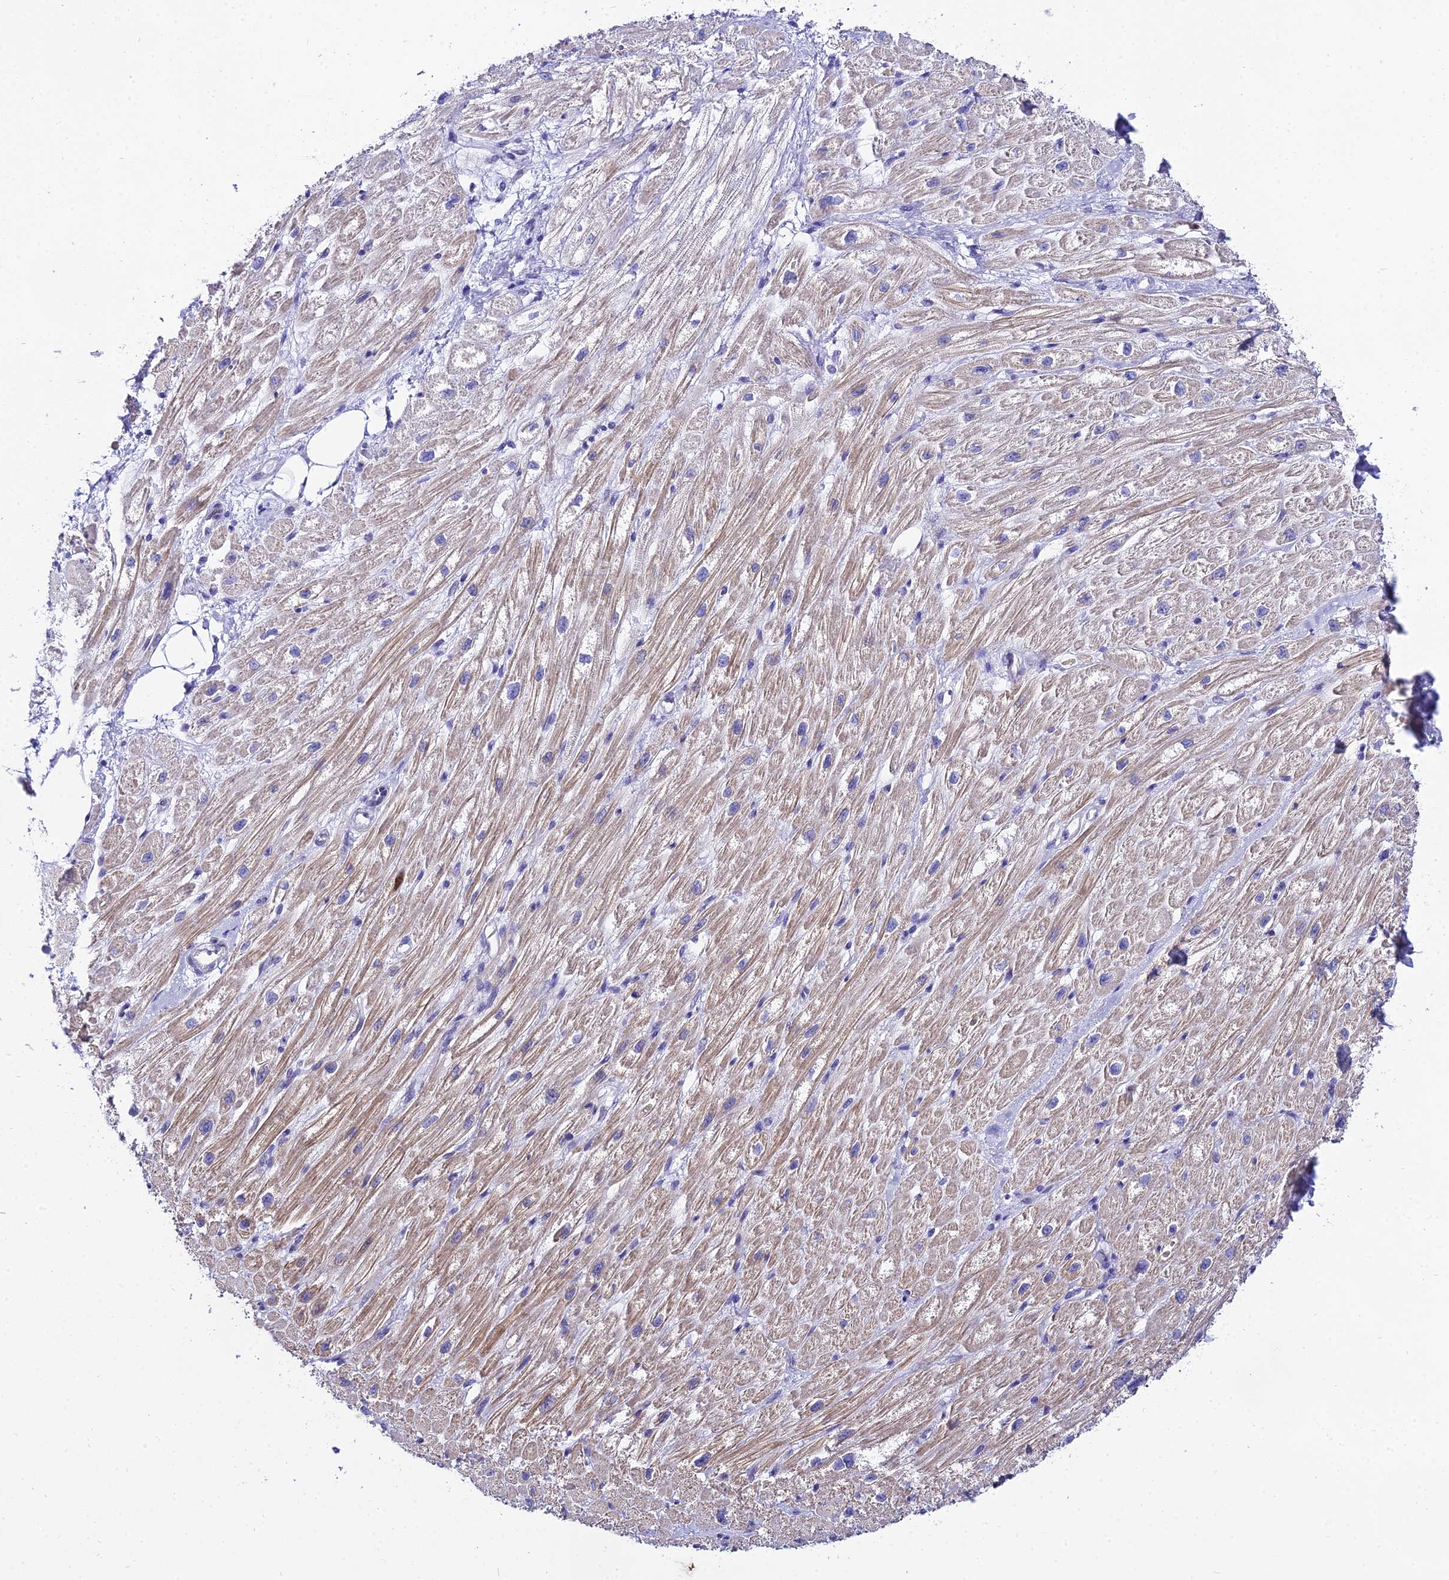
{"staining": {"intensity": "weak", "quantity": "25%-75%", "location": "cytoplasmic/membranous"}, "tissue": "heart muscle", "cell_type": "Cardiomyocytes", "image_type": "normal", "snomed": [{"axis": "morphology", "description": "Normal tissue, NOS"}, {"axis": "topography", "description": "Heart"}], "caption": "Human heart muscle stained with a brown dye reveals weak cytoplasmic/membranous positive positivity in approximately 25%-75% of cardiomyocytes.", "gene": "MCM10", "patient": {"sex": "male", "age": 65}}